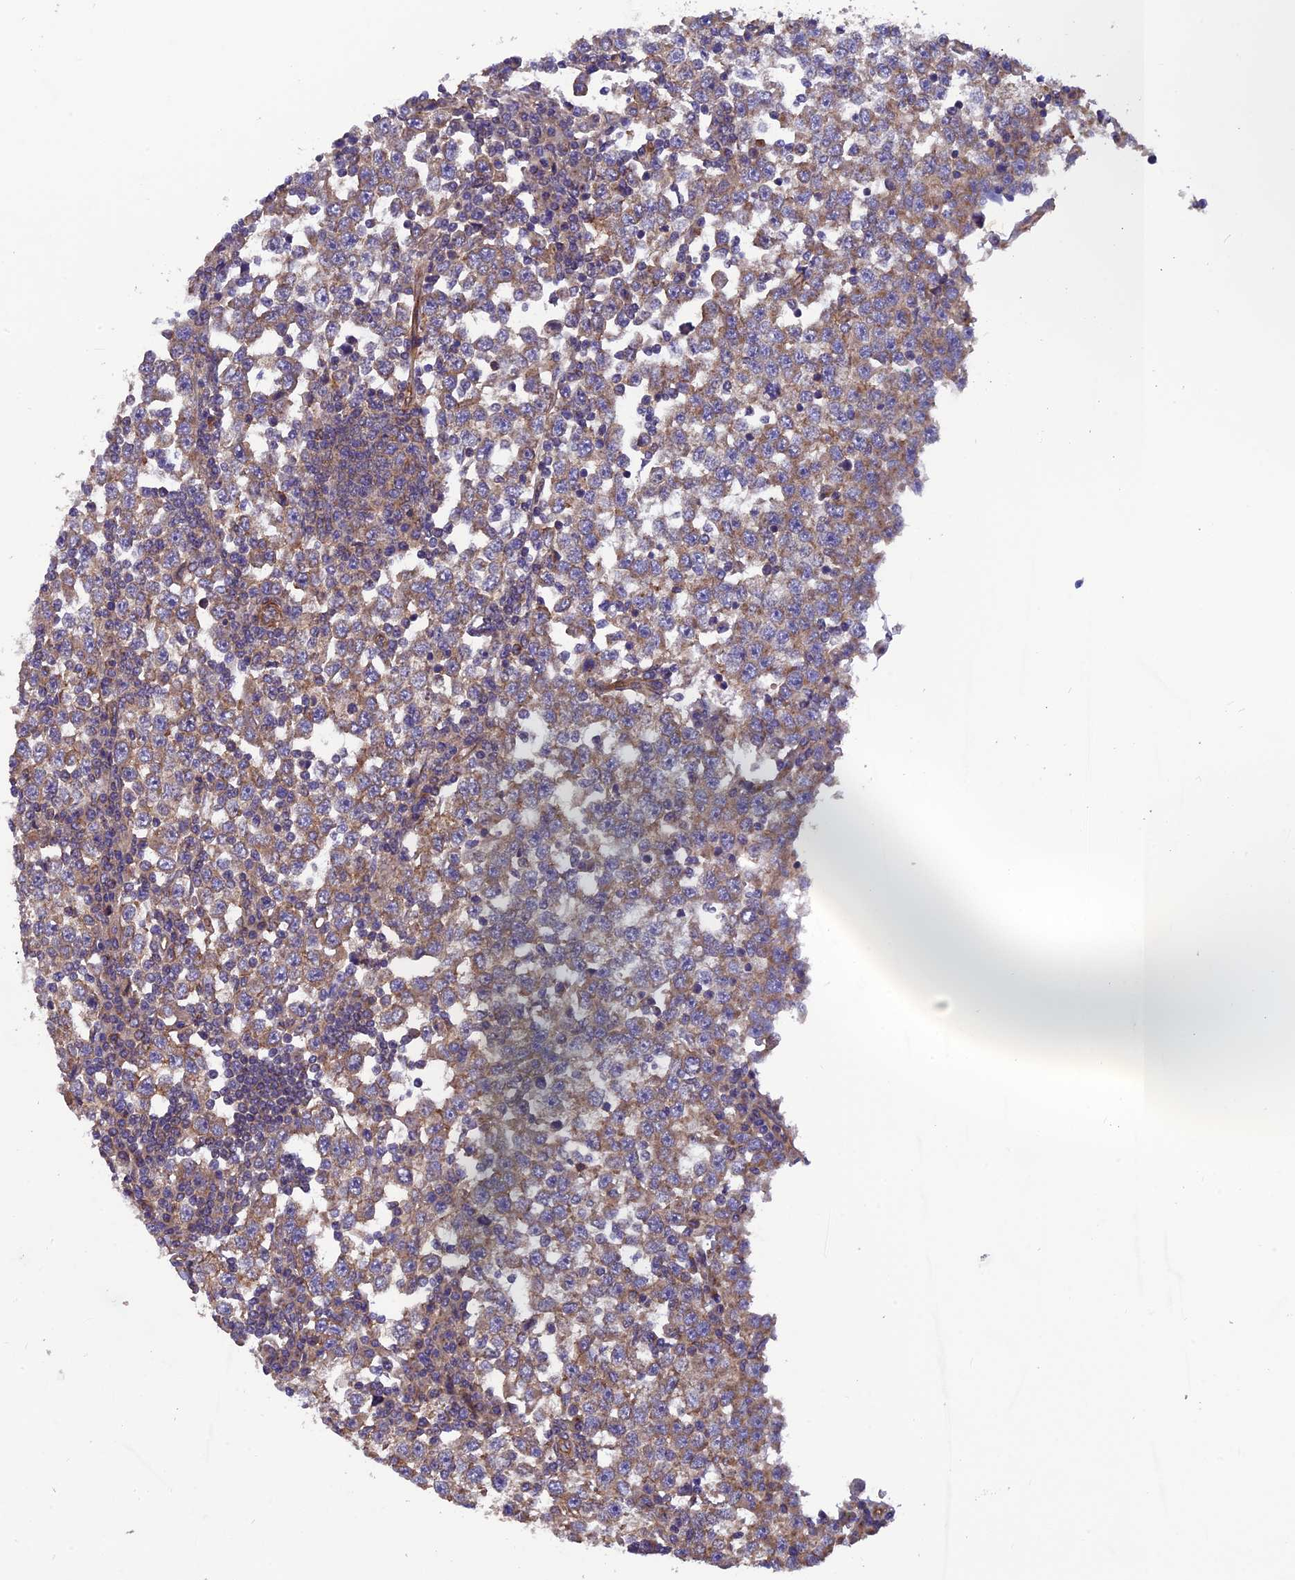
{"staining": {"intensity": "moderate", "quantity": ">75%", "location": "cytoplasmic/membranous"}, "tissue": "testis cancer", "cell_type": "Tumor cells", "image_type": "cancer", "snomed": [{"axis": "morphology", "description": "Seminoma, NOS"}, {"axis": "topography", "description": "Testis"}], "caption": "Seminoma (testis) tissue displays moderate cytoplasmic/membranous positivity in about >75% of tumor cells, visualized by immunohistochemistry. (brown staining indicates protein expression, while blue staining denotes nuclei).", "gene": "ADAMTS15", "patient": {"sex": "male", "age": 65}}